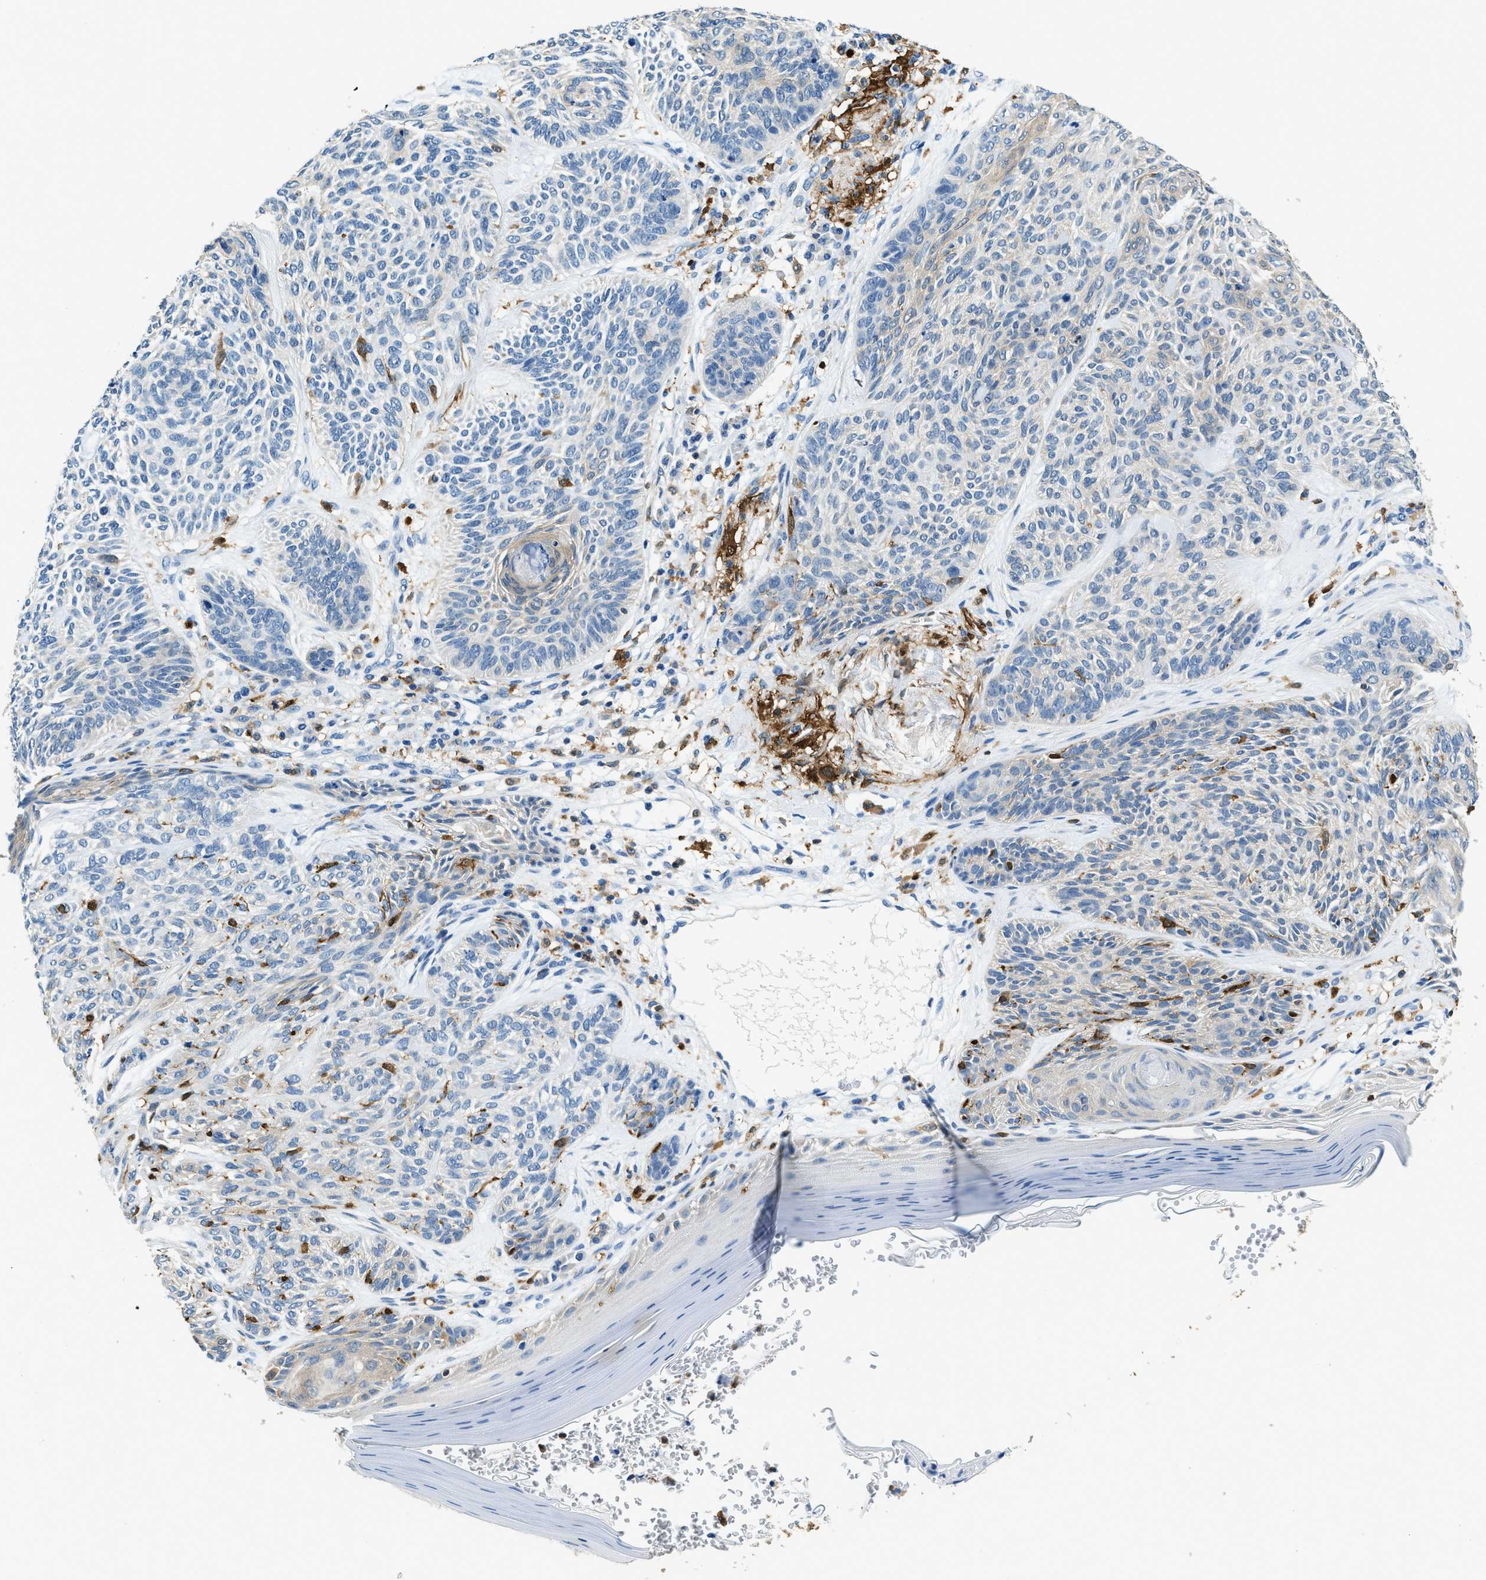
{"staining": {"intensity": "weak", "quantity": "<25%", "location": "cytoplasmic/membranous"}, "tissue": "skin cancer", "cell_type": "Tumor cells", "image_type": "cancer", "snomed": [{"axis": "morphology", "description": "Basal cell carcinoma"}, {"axis": "topography", "description": "Skin"}], "caption": "Immunohistochemical staining of basal cell carcinoma (skin) exhibits no significant expression in tumor cells.", "gene": "CAPG", "patient": {"sex": "male", "age": 55}}